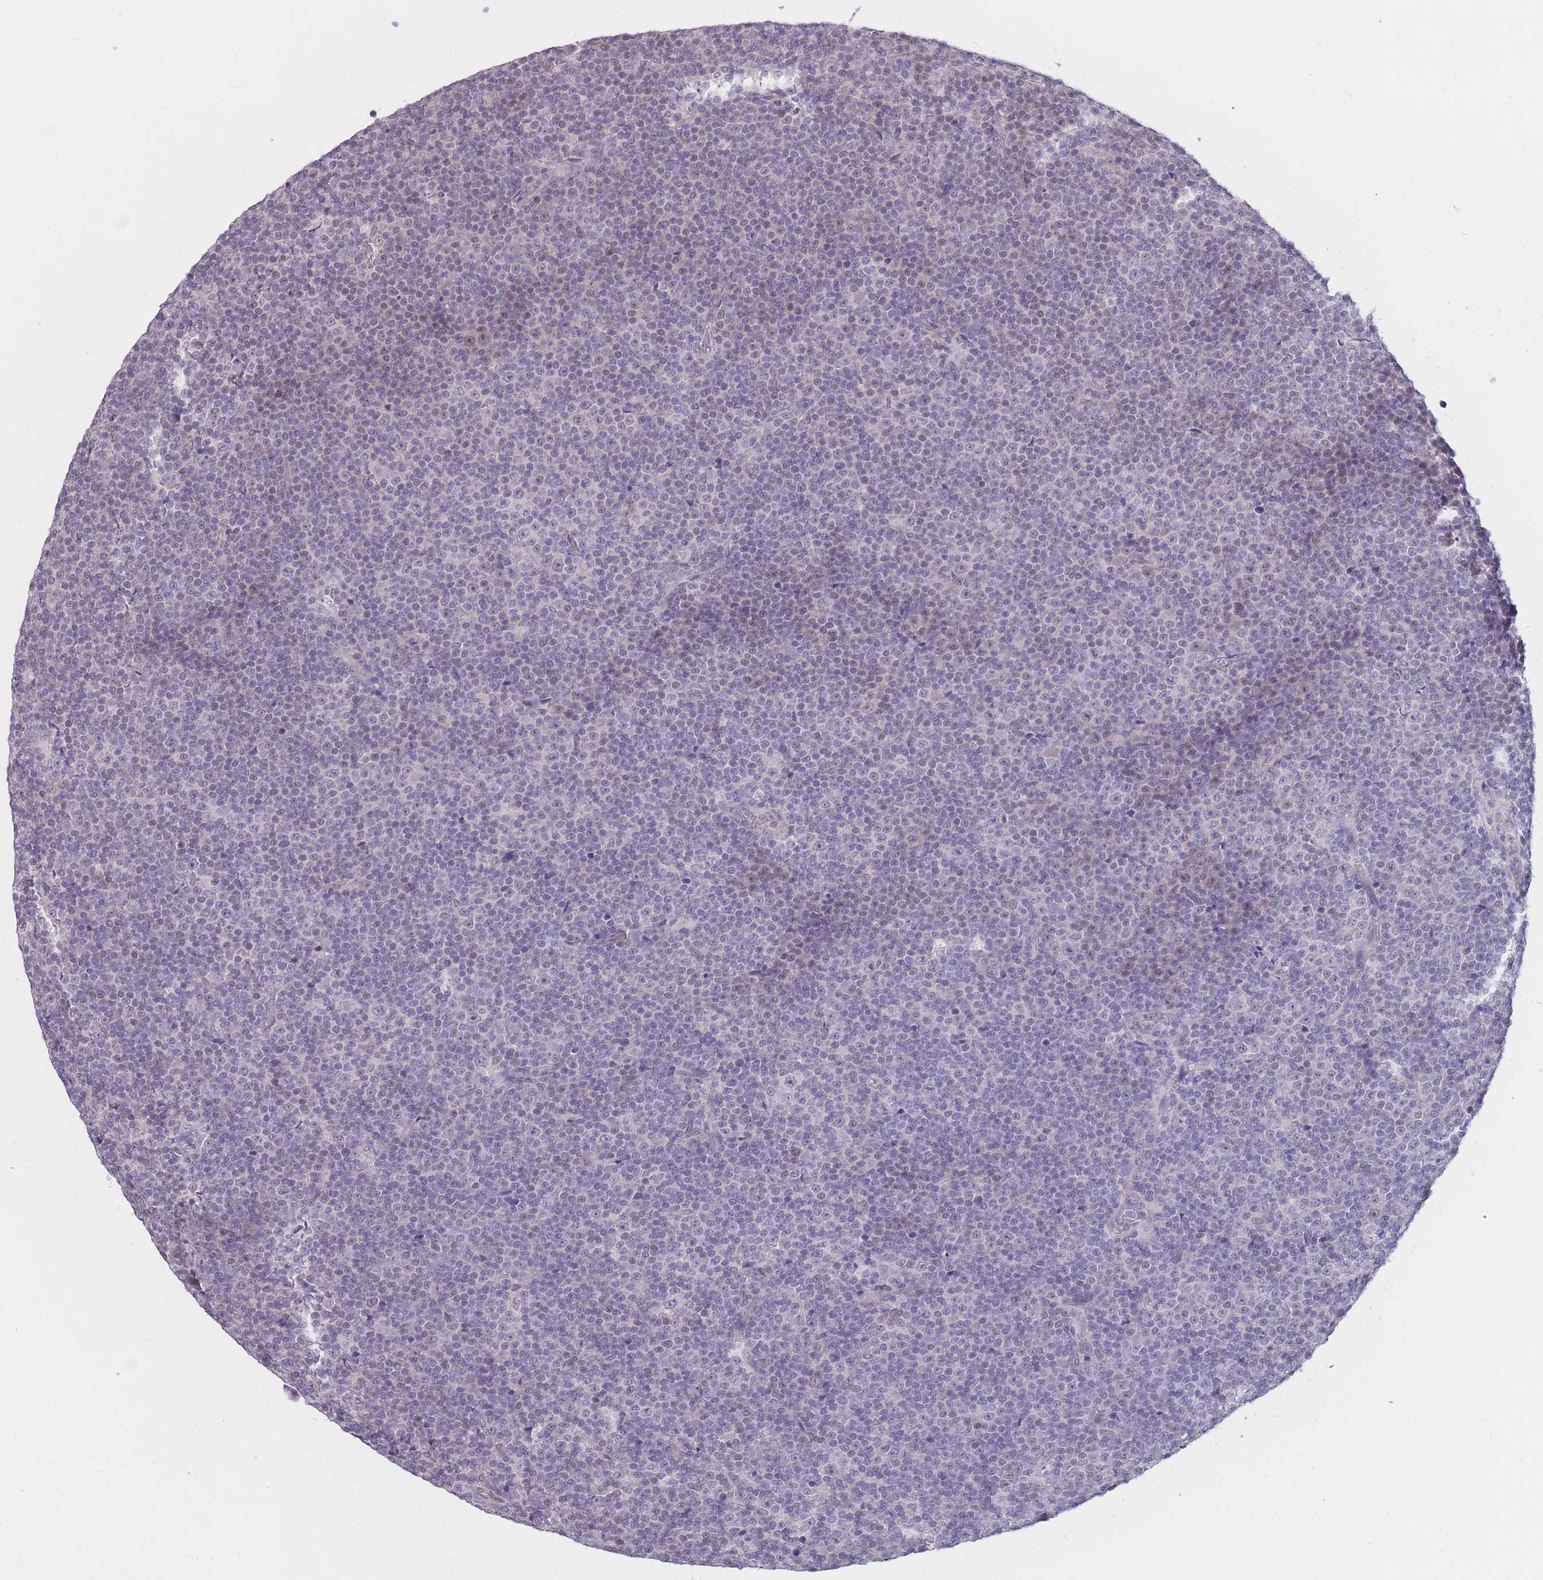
{"staining": {"intensity": "negative", "quantity": "none", "location": "none"}, "tissue": "lymphoma", "cell_type": "Tumor cells", "image_type": "cancer", "snomed": [{"axis": "morphology", "description": "Malignant lymphoma, non-Hodgkin's type, Low grade"}, {"axis": "topography", "description": "Lymph node"}], "caption": "Immunohistochemistry photomicrograph of neoplastic tissue: human low-grade malignant lymphoma, non-Hodgkin's type stained with DAB displays no significant protein expression in tumor cells.", "gene": "COL27A1", "patient": {"sex": "female", "age": 67}}